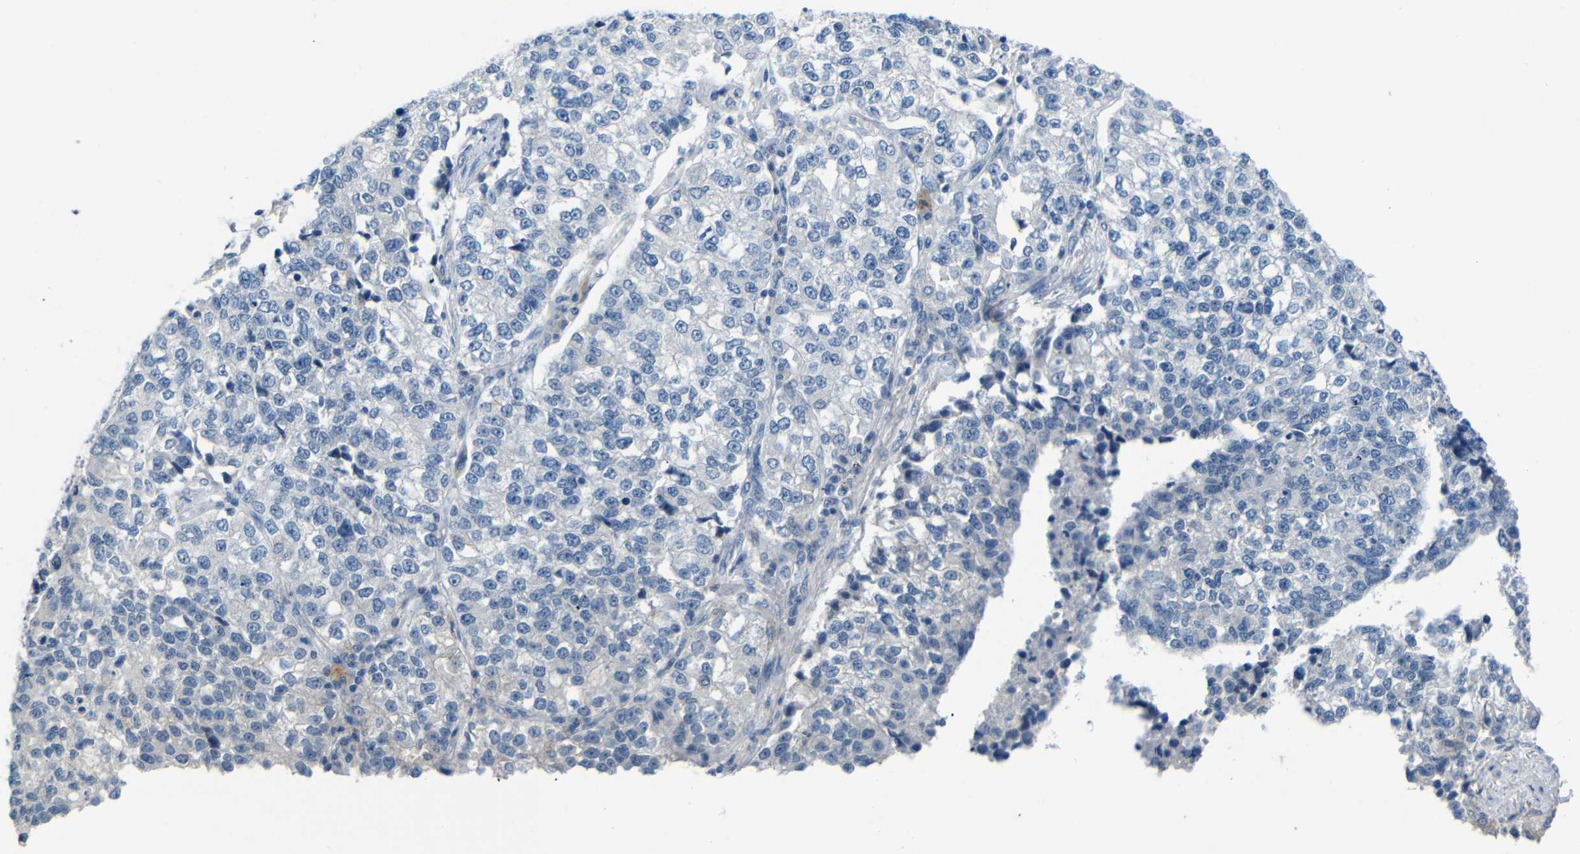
{"staining": {"intensity": "negative", "quantity": "none", "location": "none"}, "tissue": "lung cancer", "cell_type": "Tumor cells", "image_type": "cancer", "snomed": [{"axis": "morphology", "description": "Adenocarcinoma, NOS"}, {"axis": "topography", "description": "Lung"}], "caption": "IHC of lung cancer reveals no staining in tumor cells.", "gene": "ANK3", "patient": {"sex": "male", "age": 49}}